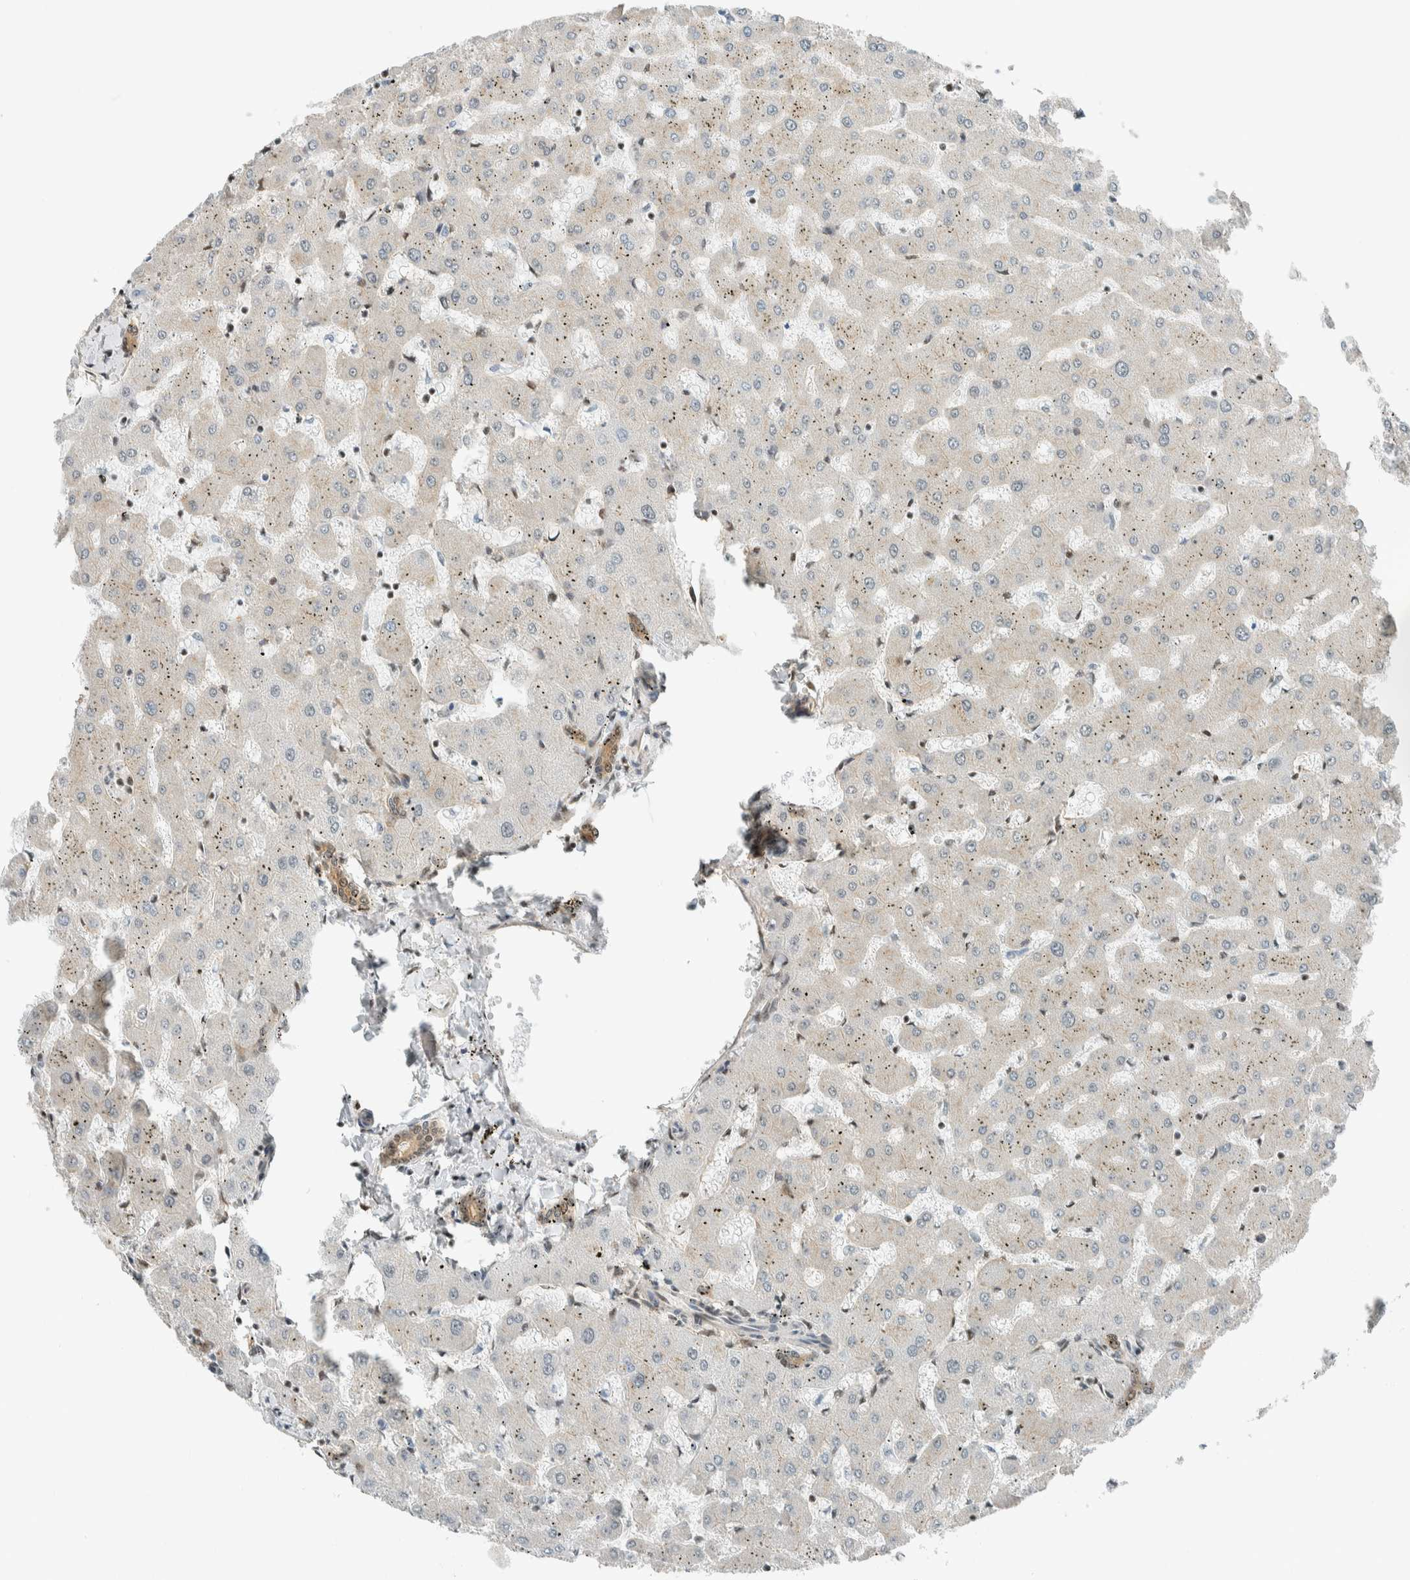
{"staining": {"intensity": "moderate", "quantity": ">75%", "location": "cytoplasmic/membranous,nuclear"}, "tissue": "liver", "cell_type": "Cholangiocytes", "image_type": "normal", "snomed": [{"axis": "morphology", "description": "Normal tissue, NOS"}, {"axis": "topography", "description": "Liver"}], "caption": "Immunohistochemical staining of benign human liver exhibits medium levels of moderate cytoplasmic/membranous,nuclear expression in about >75% of cholangiocytes.", "gene": "NIBAN2", "patient": {"sex": "female", "age": 63}}